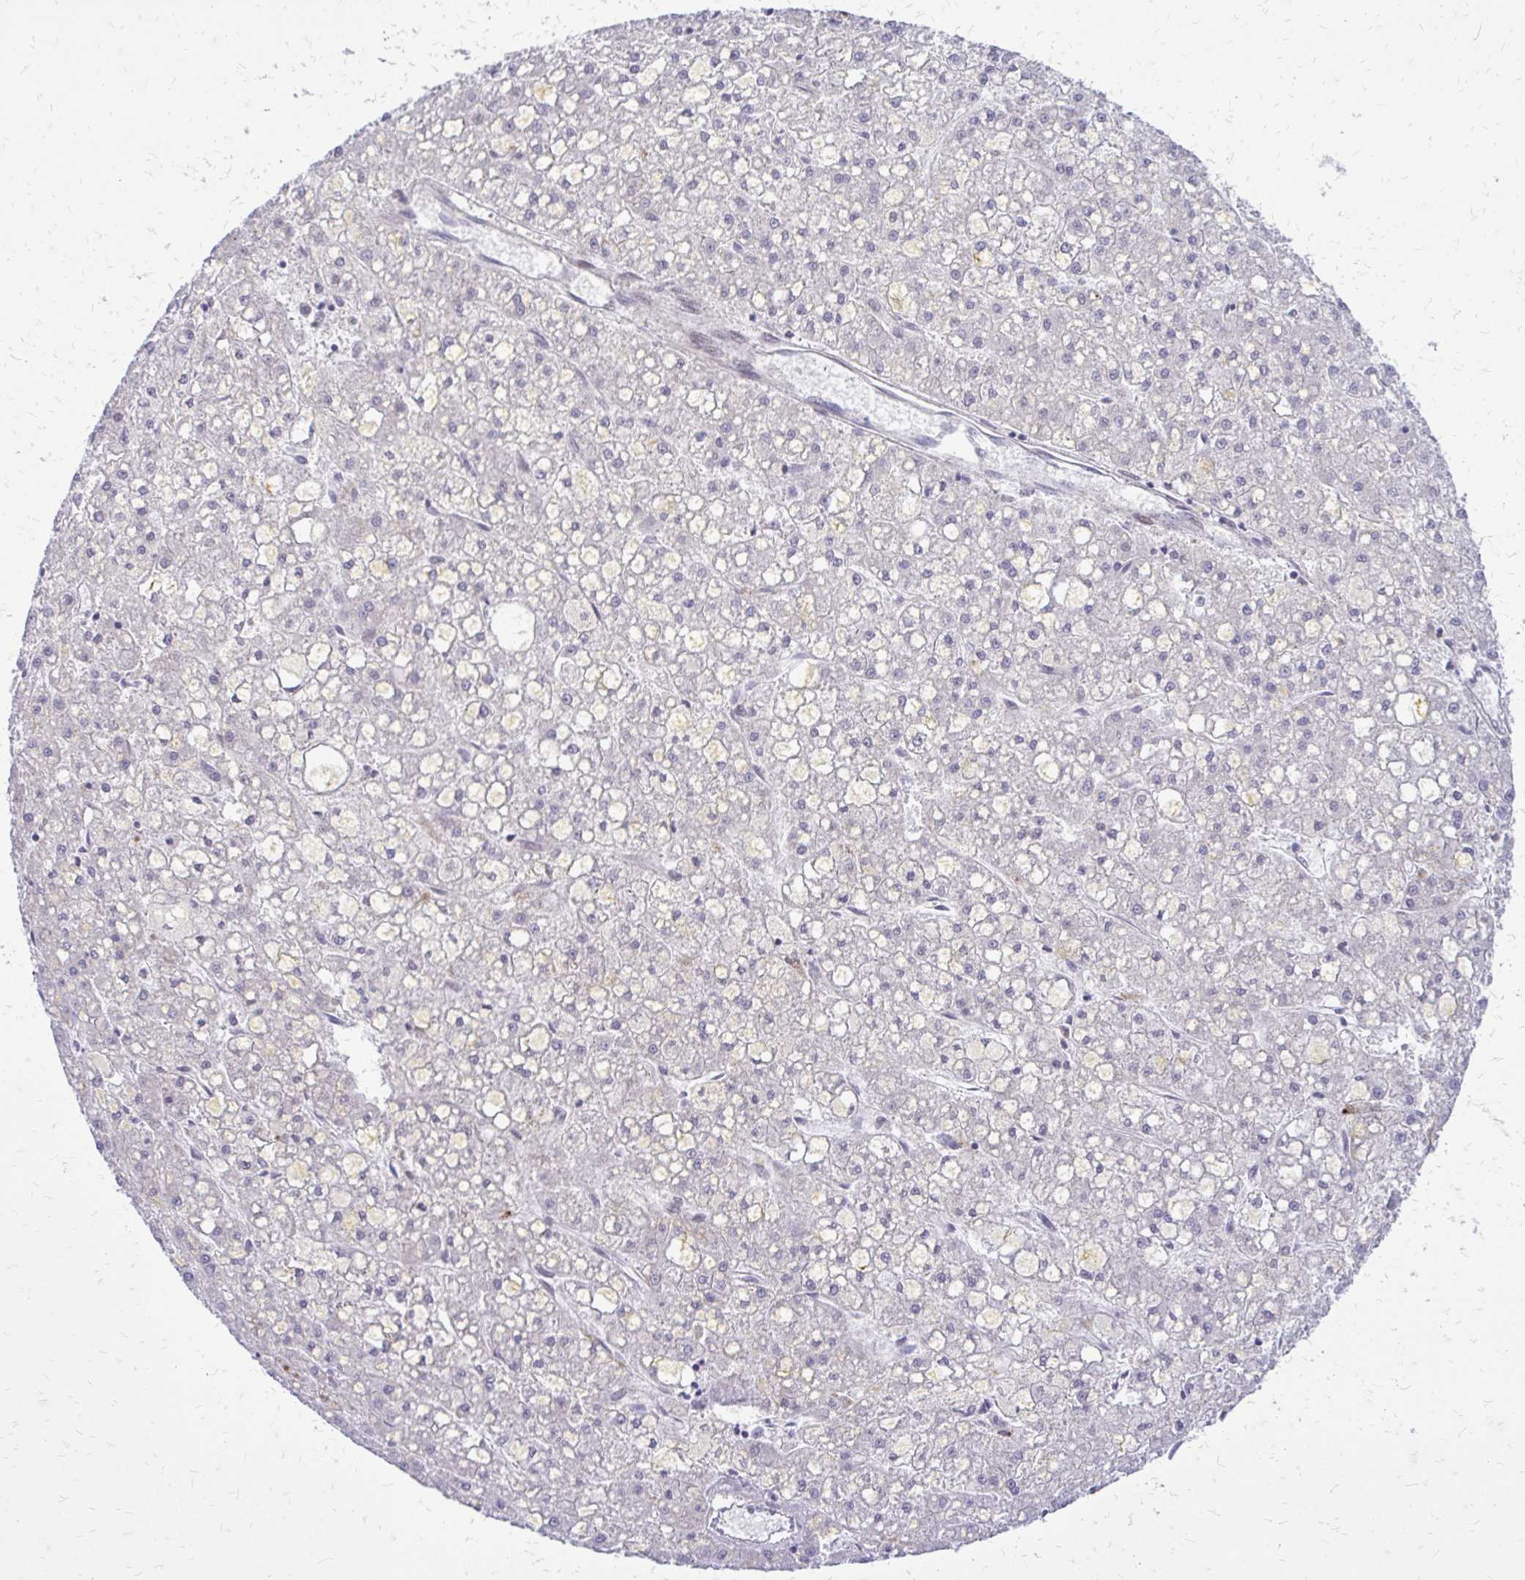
{"staining": {"intensity": "negative", "quantity": "none", "location": "none"}, "tissue": "liver cancer", "cell_type": "Tumor cells", "image_type": "cancer", "snomed": [{"axis": "morphology", "description": "Carcinoma, Hepatocellular, NOS"}, {"axis": "topography", "description": "Liver"}], "caption": "The immunohistochemistry (IHC) photomicrograph has no significant expression in tumor cells of liver hepatocellular carcinoma tissue. The staining is performed using DAB brown chromogen with nuclei counter-stained in using hematoxylin.", "gene": "PPDPFL", "patient": {"sex": "male", "age": 67}}